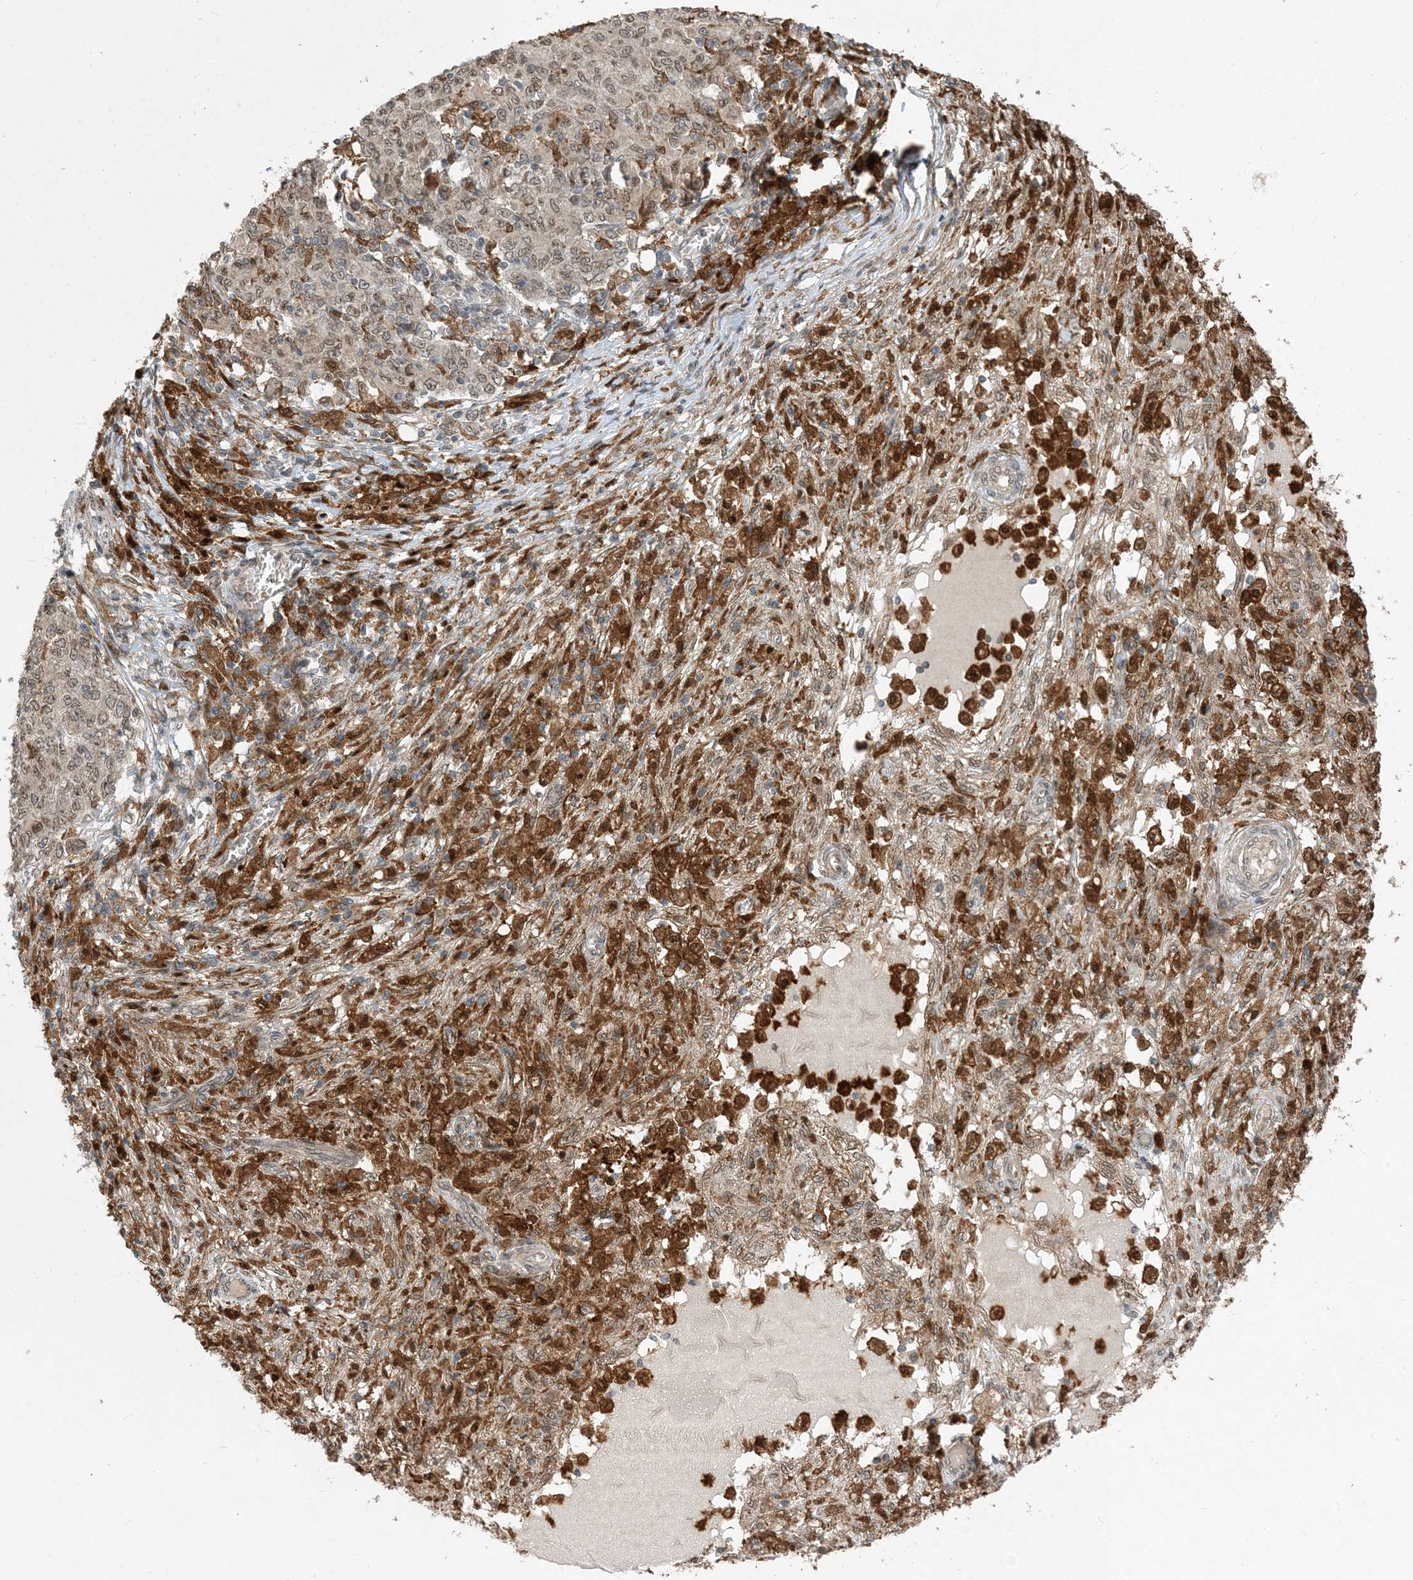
{"staining": {"intensity": "weak", "quantity": ">75%", "location": "cytoplasmic/membranous,nuclear"}, "tissue": "ovarian cancer", "cell_type": "Tumor cells", "image_type": "cancer", "snomed": [{"axis": "morphology", "description": "Carcinoma, endometroid"}, {"axis": "topography", "description": "Ovary"}], "caption": "Weak cytoplasmic/membranous and nuclear protein positivity is identified in about >75% of tumor cells in endometroid carcinoma (ovarian).", "gene": "NAGK", "patient": {"sex": "female", "age": 42}}